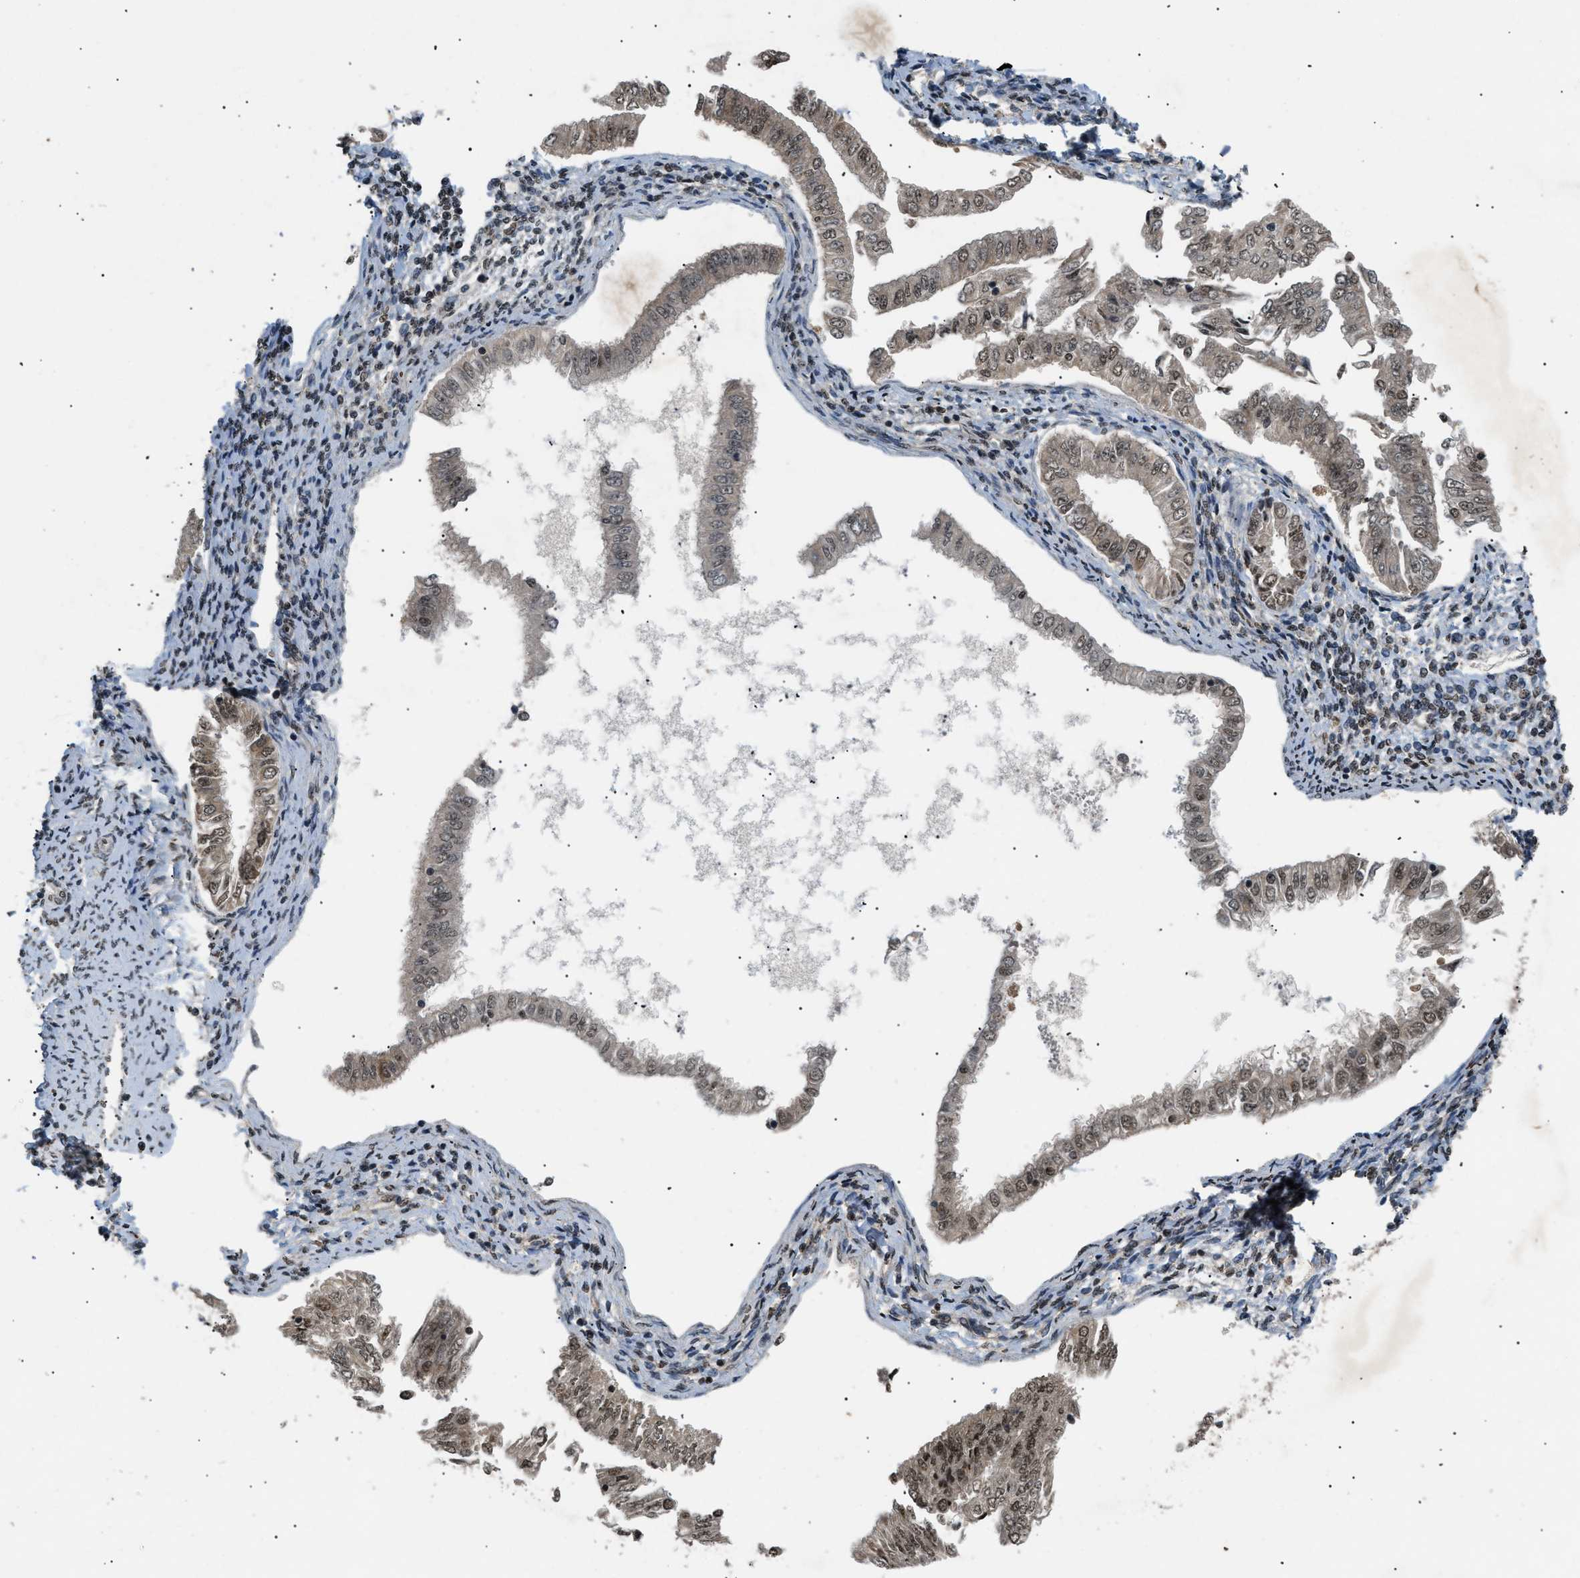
{"staining": {"intensity": "moderate", "quantity": ">75%", "location": "nuclear"}, "tissue": "endometrial cancer", "cell_type": "Tumor cells", "image_type": "cancer", "snomed": [{"axis": "morphology", "description": "Adenocarcinoma, NOS"}, {"axis": "topography", "description": "Endometrium"}], "caption": "There is medium levels of moderate nuclear staining in tumor cells of endometrial cancer, as demonstrated by immunohistochemical staining (brown color).", "gene": "RBM5", "patient": {"sex": "female", "age": 53}}